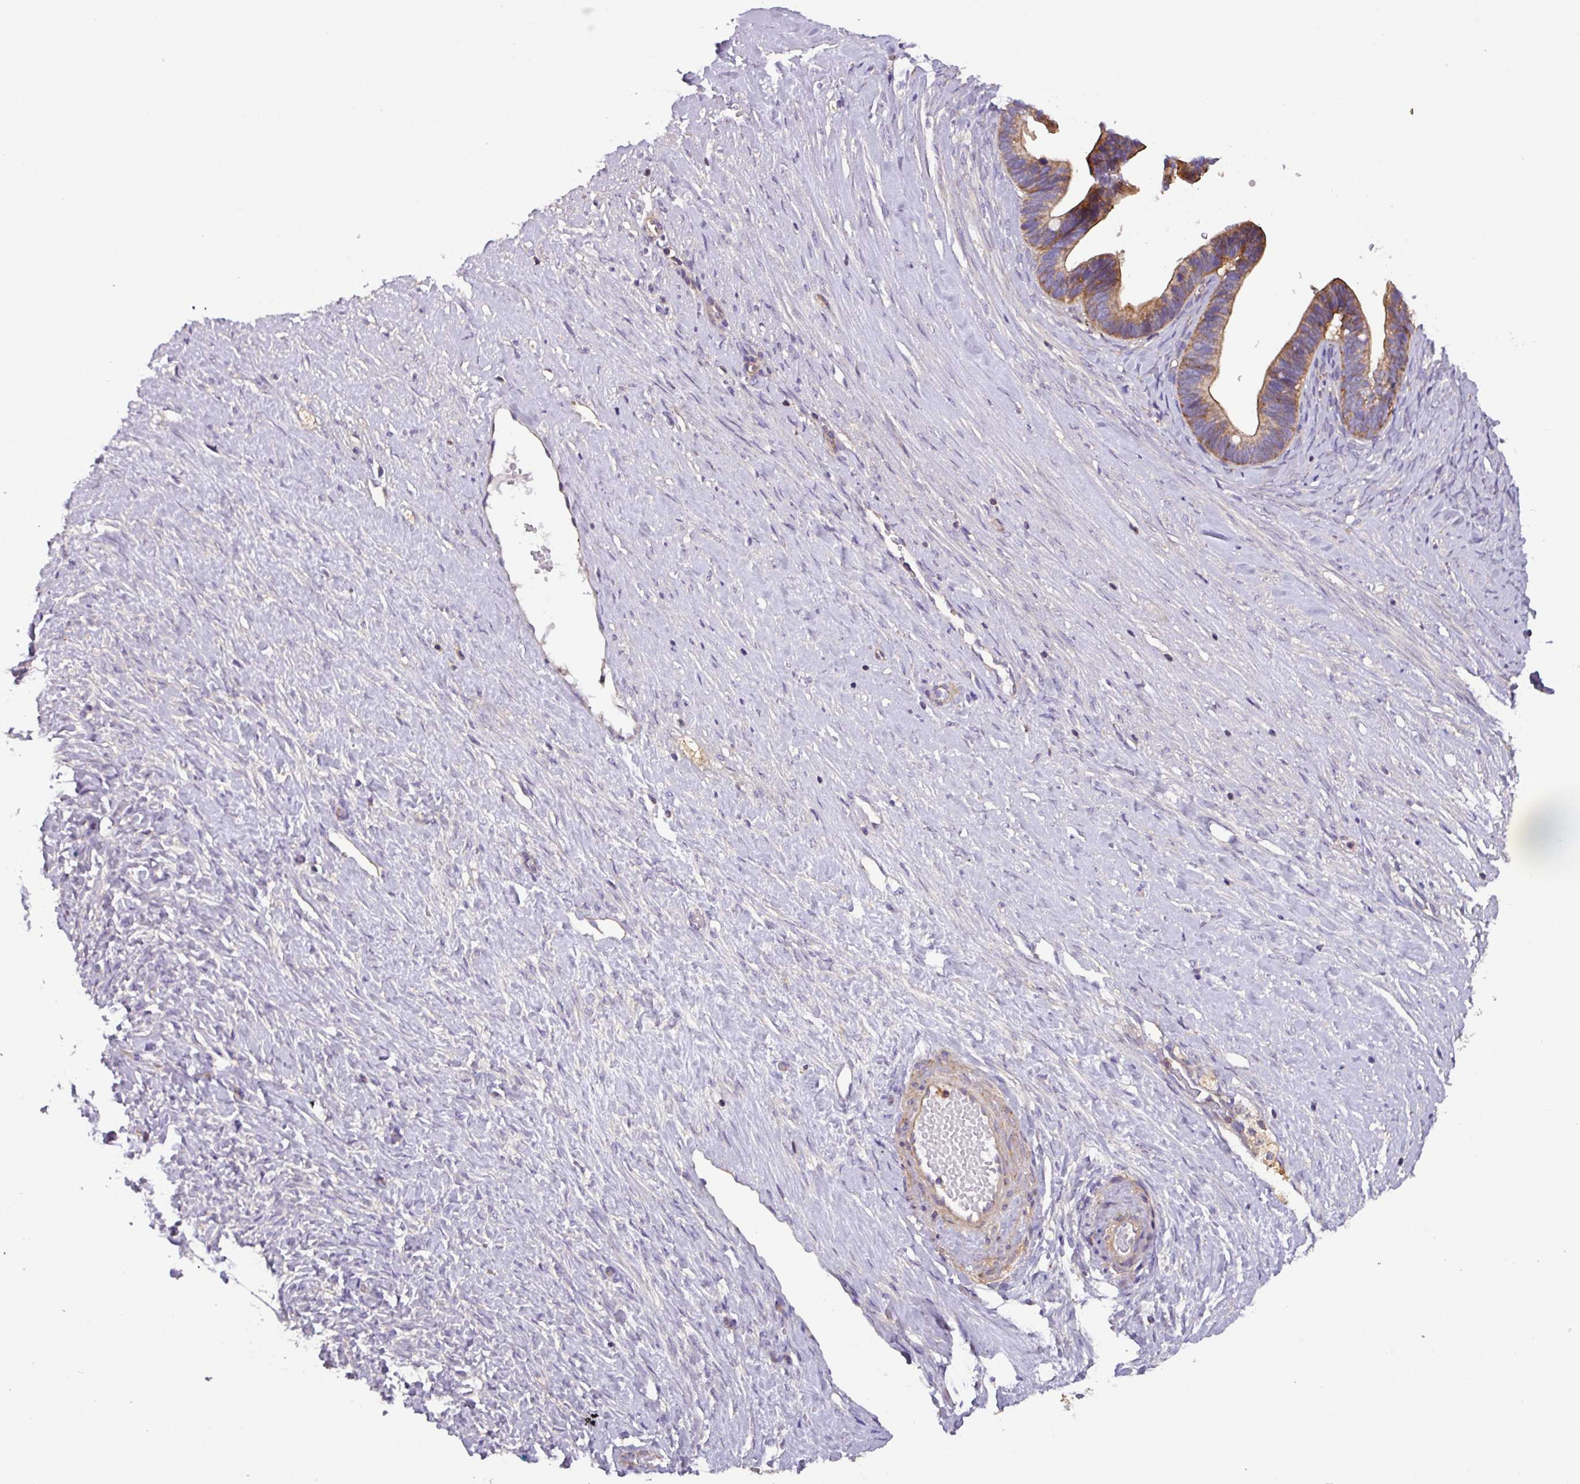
{"staining": {"intensity": "moderate", "quantity": ">75%", "location": "cytoplasmic/membranous"}, "tissue": "ovarian cancer", "cell_type": "Tumor cells", "image_type": "cancer", "snomed": [{"axis": "morphology", "description": "Cystadenocarcinoma, serous, NOS"}, {"axis": "topography", "description": "Ovary"}], "caption": "A brown stain highlights moderate cytoplasmic/membranous staining of a protein in serous cystadenocarcinoma (ovarian) tumor cells.", "gene": "PLEKHD1", "patient": {"sex": "female", "age": 56}}